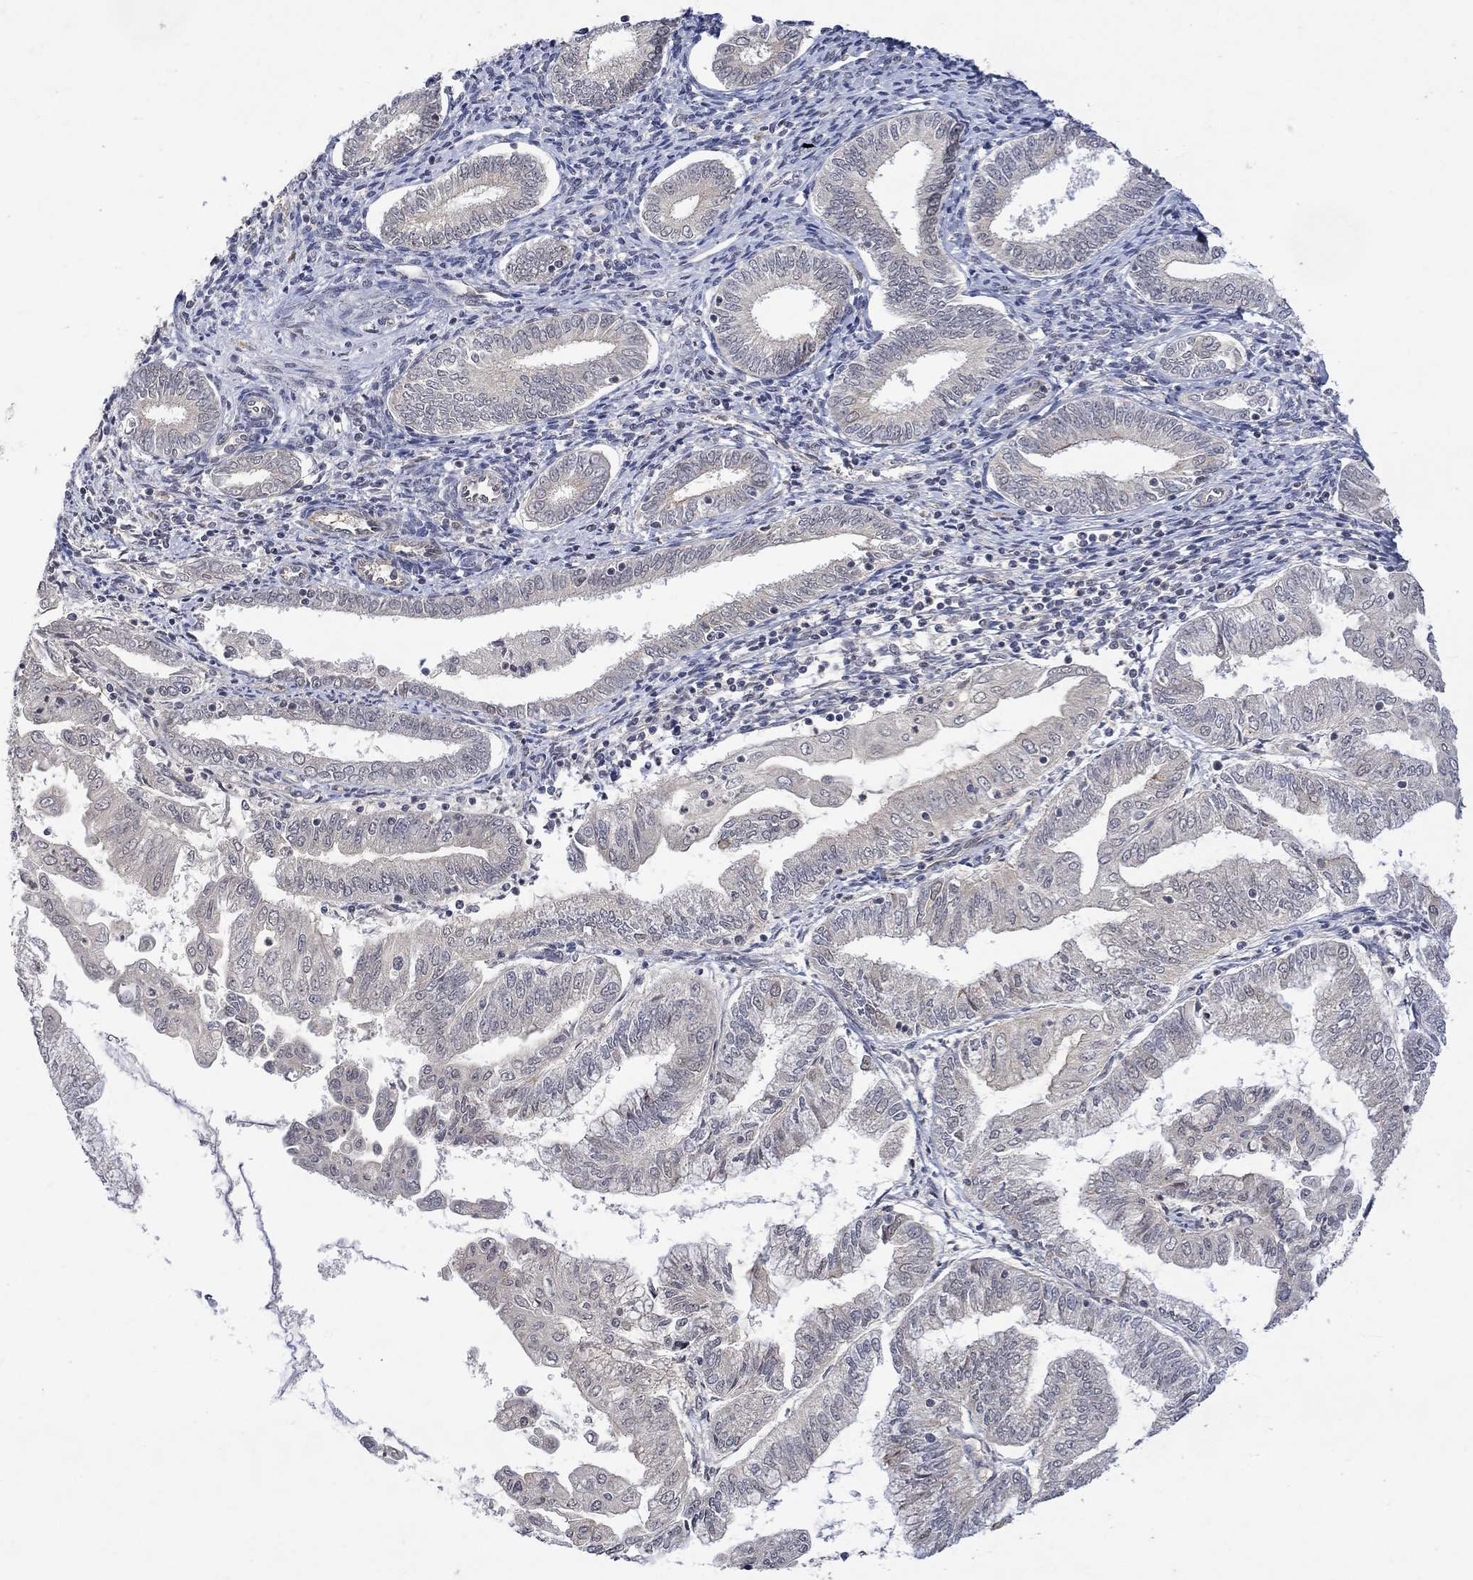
{"staining": {"intensity": "weak", "quantity": "<25%", "location": "cytoplasmic/membranous"}, "tissue": "endometrial cancer", "cell_type": "Tumor cells", "image_type": "cancer", "snomed": [{"axis": "morphology", "description": "Adenocarcinoma, NOS"}, {"axis": "topography", "description": "Endometrium"}], "caption": "Immunohistochemistry (IHC) image of neoplastic tissue: human endometrial cancer (adenocarcinoma) stained with DAB (3,3'-diaminobenzidine) displays no significant protein expression in tumor cells. (DAB immunohistochemistry (IHC) with hematoxylin counter stain).", "gene": "GRIN2D", "patient": {"sex": "female", "age": 56}}